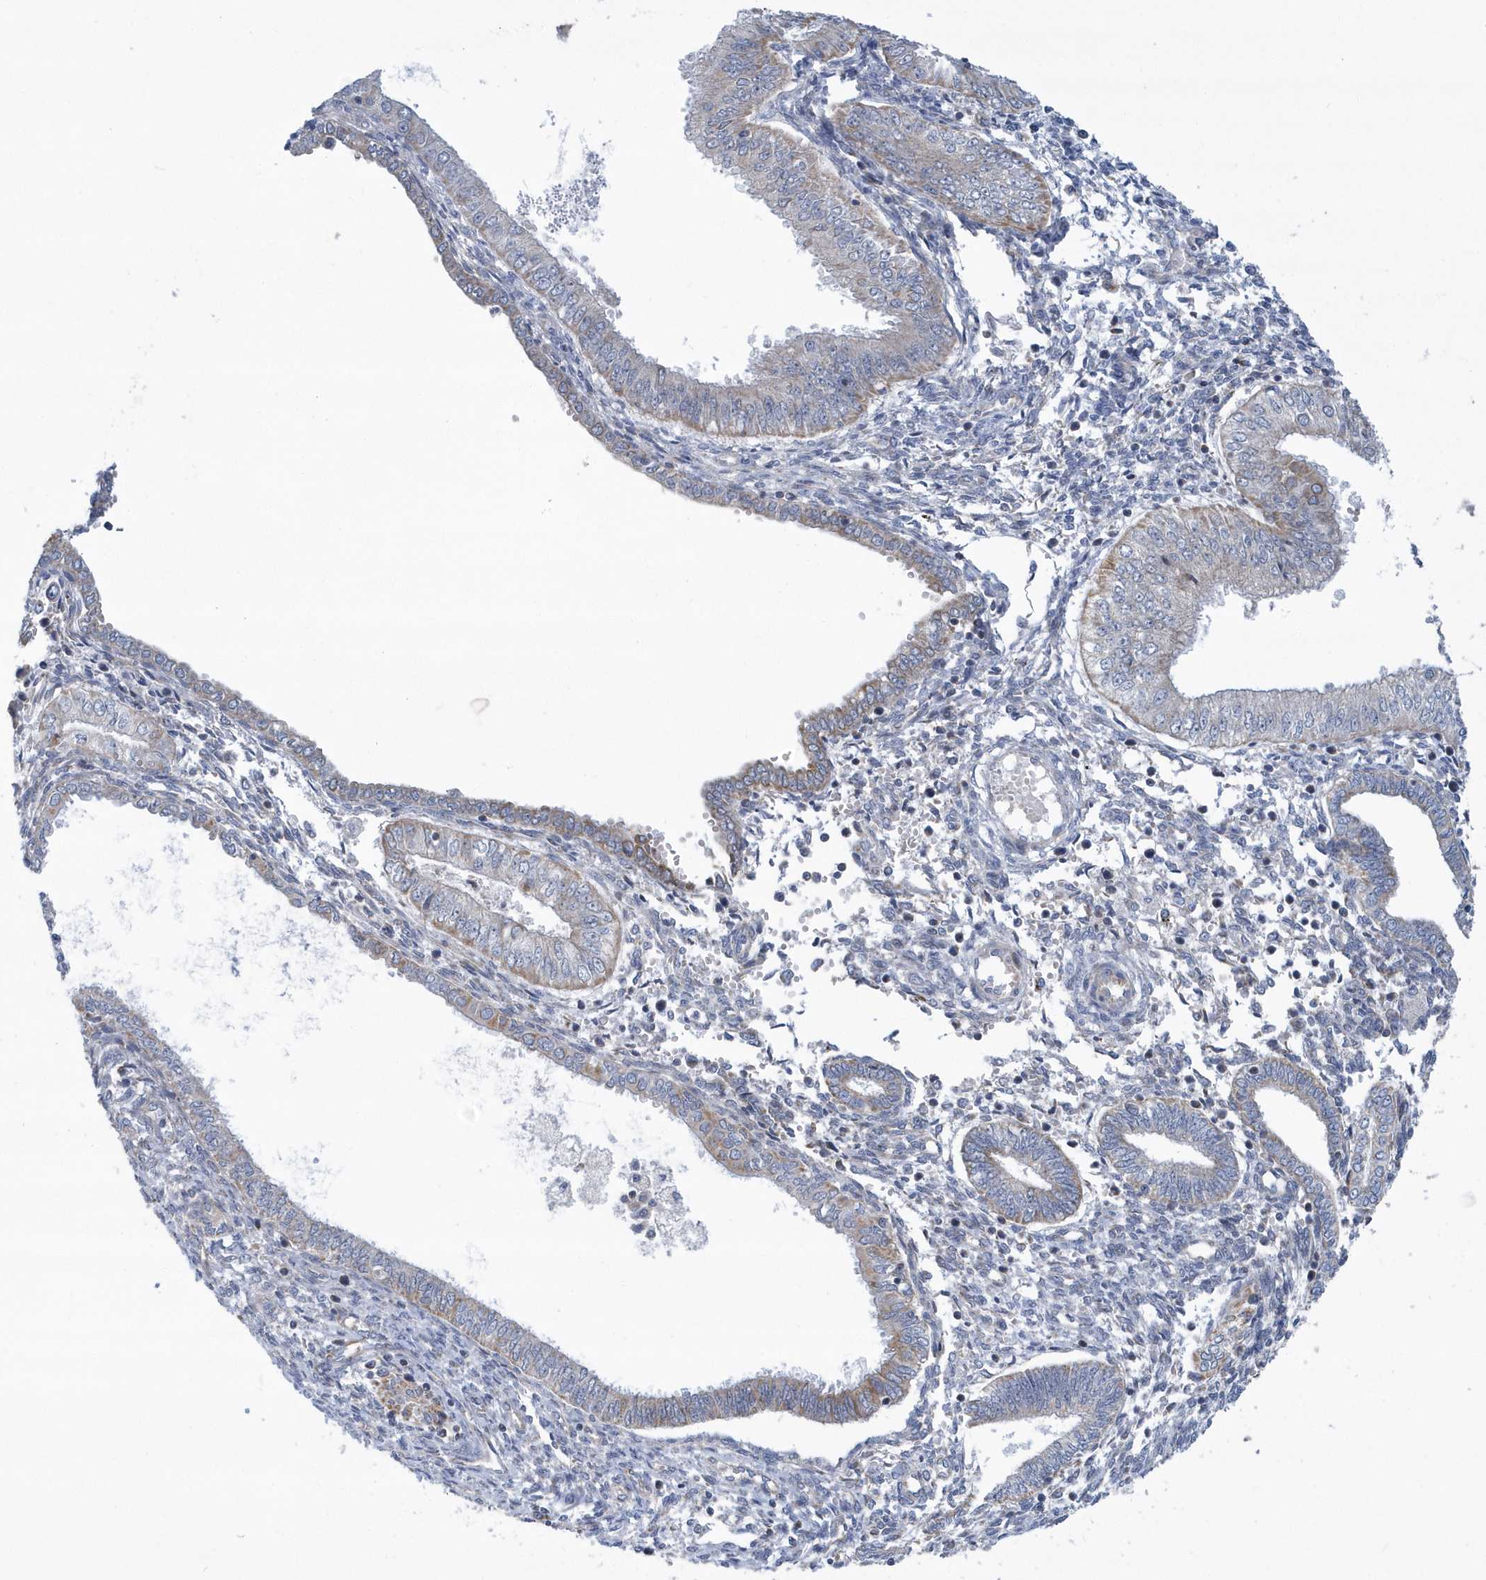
{"staining": {"intensity": "weak", "quantity": "25%-75%", "location": "cytoplasmic/membranous"}, "tissue": "endometrial cancer", "cell_type": "Tumor cells", "image_type": "cancer", "snomed": [{"axis": "morphology", "description": "Normal tissue, NOS"}, {"axis": "morphology", "description": "Adenocarcinoma, NOS"}, {"axis": "topography", "description": "Endometrium"}], "caption": "This photomicrograph shows IHC staining of human endometrial adenocarcinoma, with low weak cytoplasmic/membranous expression in about 25%-75% of tumor cells.", "gene": "VWA5B2", "patient": {"sex": "female", "age": 53}}